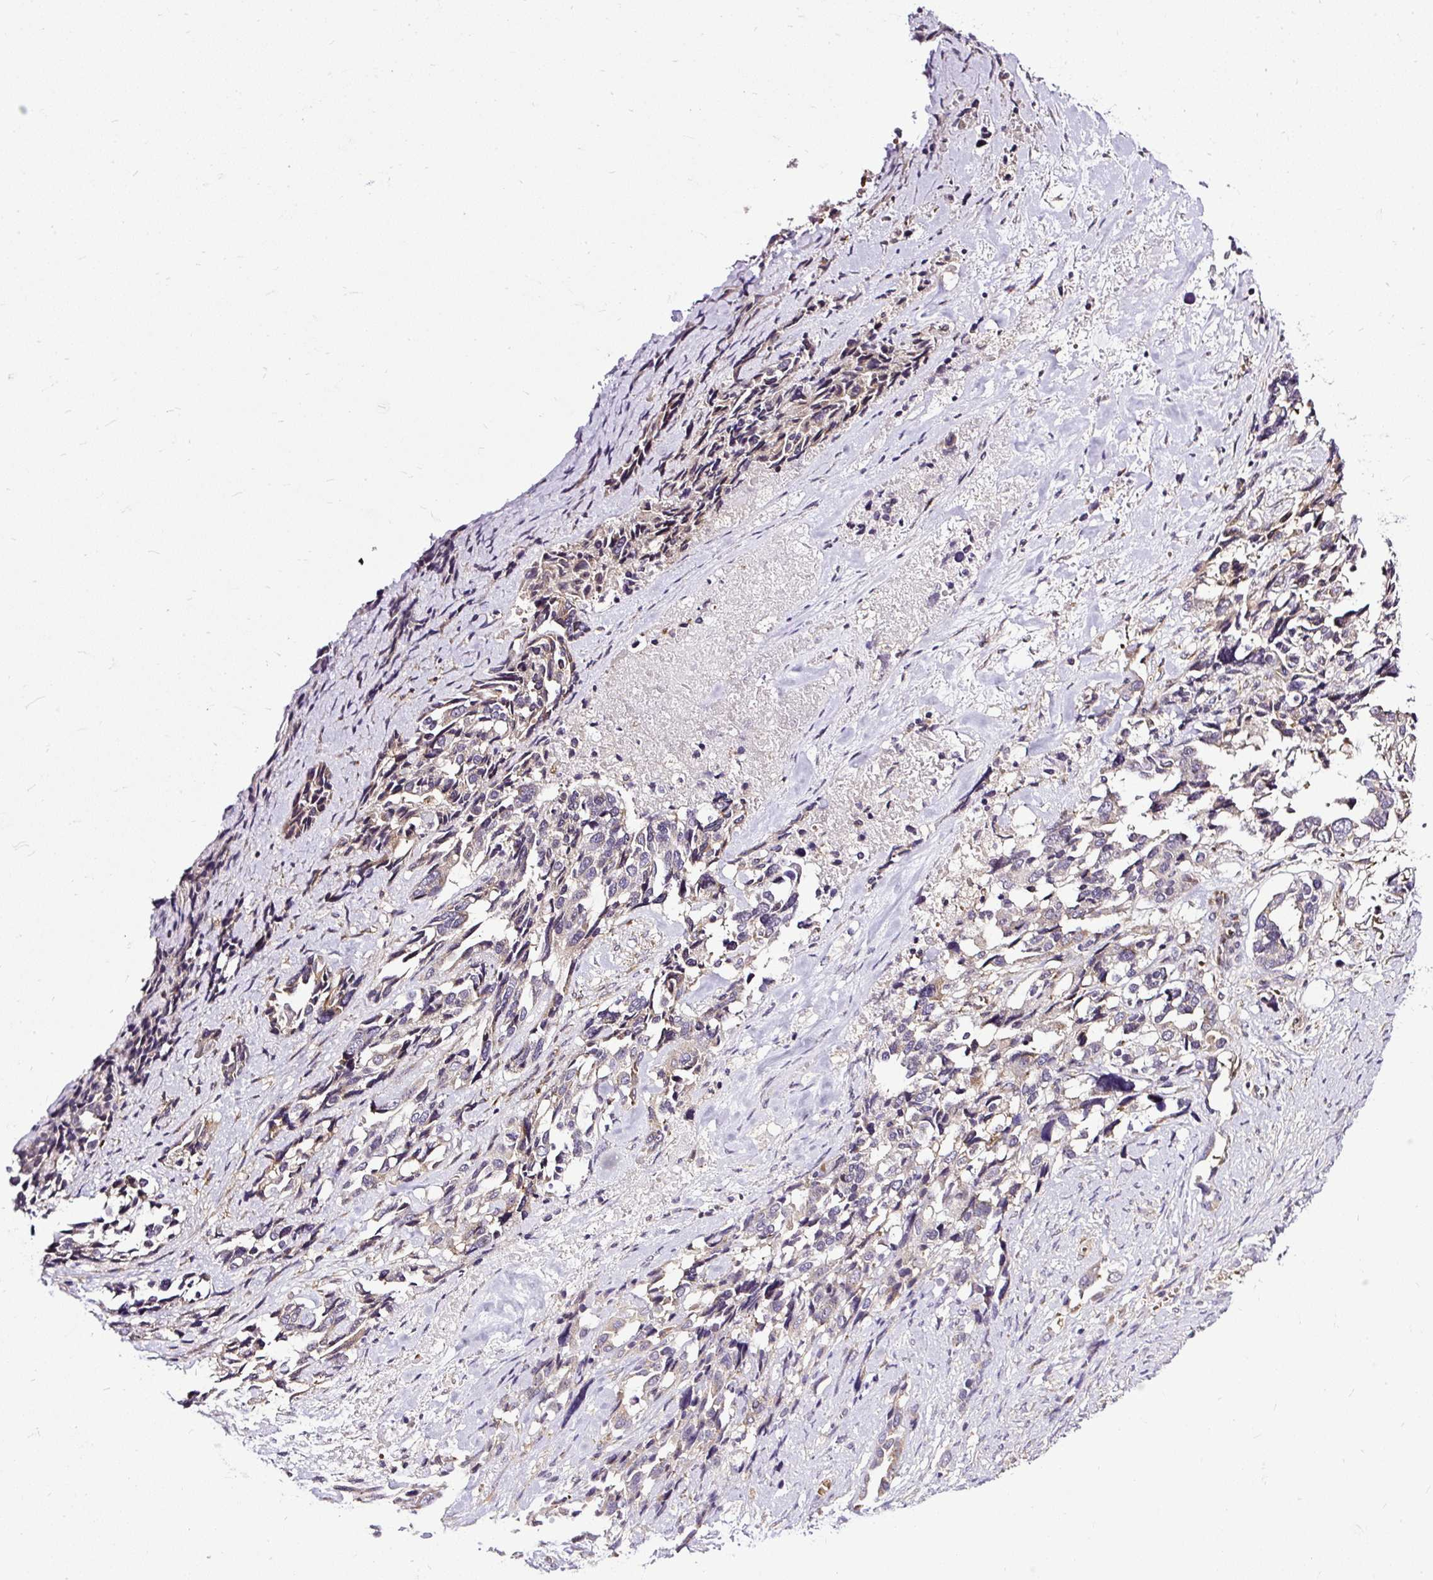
{"staining": {"intensity": "weak", "quantity": ">75%", "location": "cytoplasmic/membranous"}, "tissue": "ovarian cancer", "cell_type": "Tumor cells", "image_type": "cancer", "snomed": [{"axis": "morphology", "description": "Cystadenocarcinoma, serous, NOS"}, {"axis": "topography", "description": "Ovary"}], "caption": "DAB immunohistochemical staining of ovarian cancer (serous cystadenocarcinoma) displays weak cytoplasmic/membranous protein expression in about >75% of tumor cells.", "gene": "SMC4", "patient": {"sex": "female", "age": 44}}